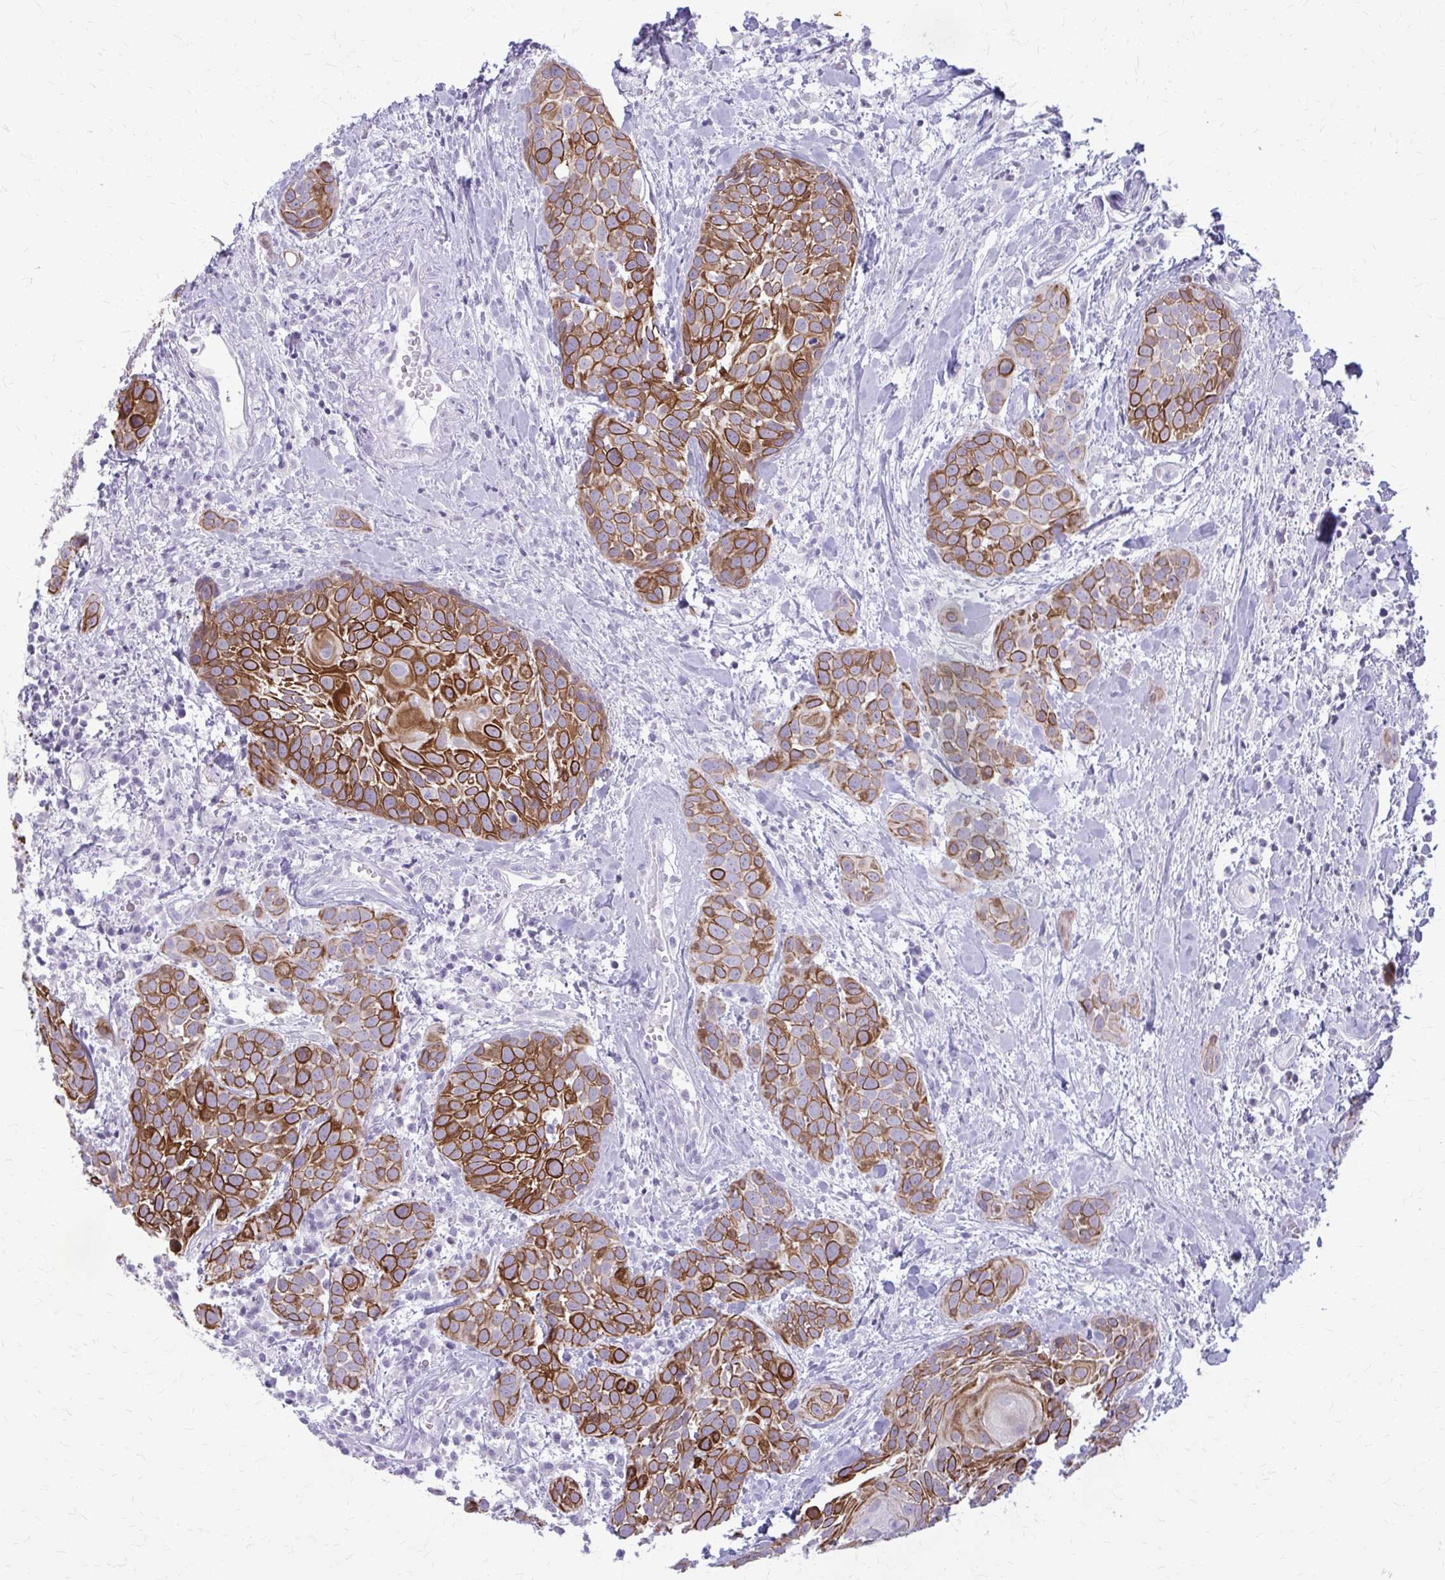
{"staining": {"intensity": "strong", "quantity": ">75%", "location": "cytoplasmic/membranous"}, "tissue": "head and neck cancer", "cell_type": "Tumor cells", "image_type": "cancer", "snomed": [{"axis": "morphology", "description": "Squamous cell carcinoma, NOS"}, {"axis": "topography", "description": "Head-Neck"}], "caption": "Head and neck cancer (squamous cell carcinoma) stained with a brown dye demonstrates strong cytoplasmic/membranous positive staining in about >75% of tumor cells.", "gene": "KRT5", "patient": {"sex": "female", "age": 50}}